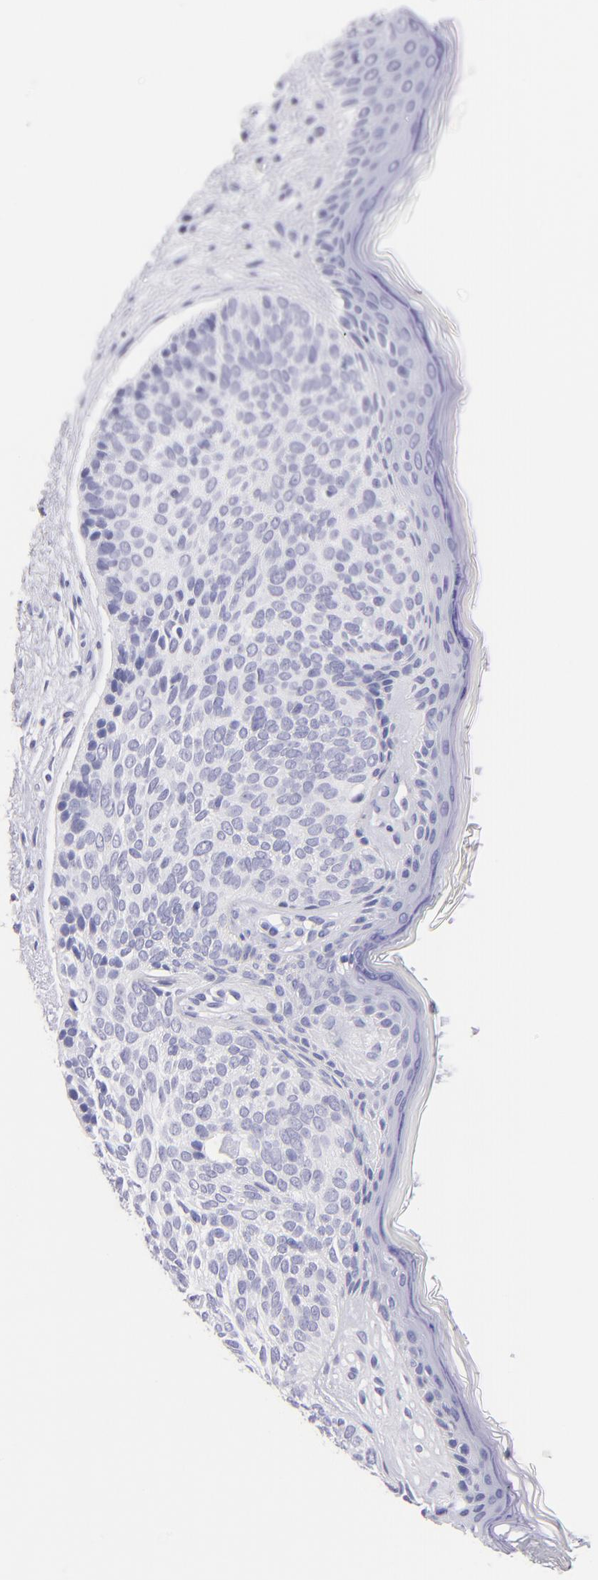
{"staining": {"intensity": "negative", "quantity": "none", "location": "none"}, "tissue": "skin cancer", "cell_type": "Tumor cells", "image_type": "cancer", "snomed": [{"axis": "morphology", "description": "Basal cell carcinoma"}, {"axis": "topography", "description": "Skin"}], "caption": "This is an IHC micrograph of skin basal cell carcinoma. There is no expression in tumor cells.", "gene": "CNP", "patient": {"sex": "female", "age": 78}}